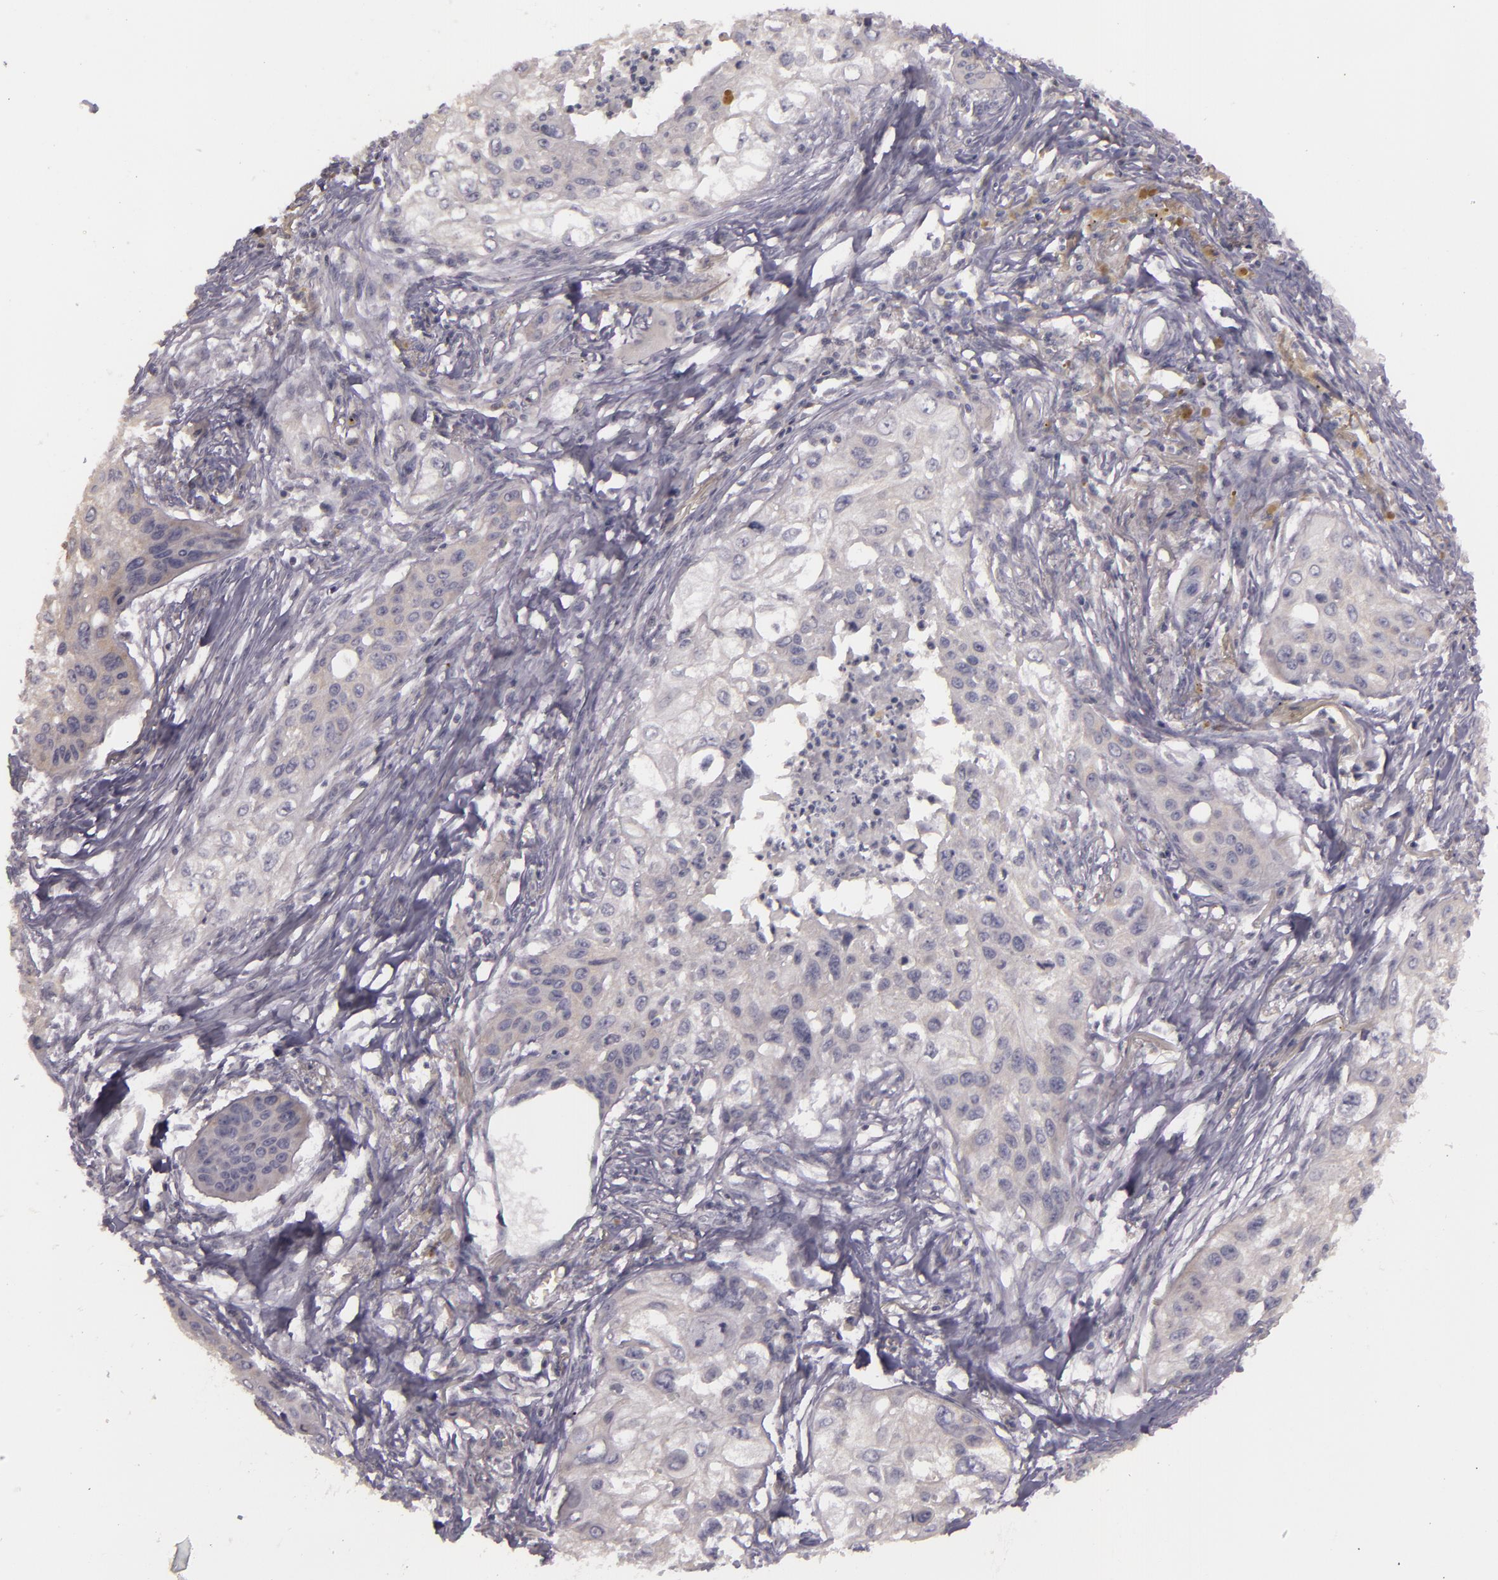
{"staining": {"intensity": "weak", "quantity": "<25%", "location": "cytoplasmic/membranous"}, "tissue": "lung cancer", "cell_type": "Tumor cells", "image_type": "cancer", "snomed": [{"axis": "morphology", "description": "Squamous cell carcinoma, NOS"}, {"axis": "topography", "description": "Lung"}], "caption": "This is an immunohistochemistry histopathology image of lung squamous cell carcinoma. There is no expression in tumor cells.", "gene": "RALGAPA1", "patient": {"sex": "male", "age": 71}}